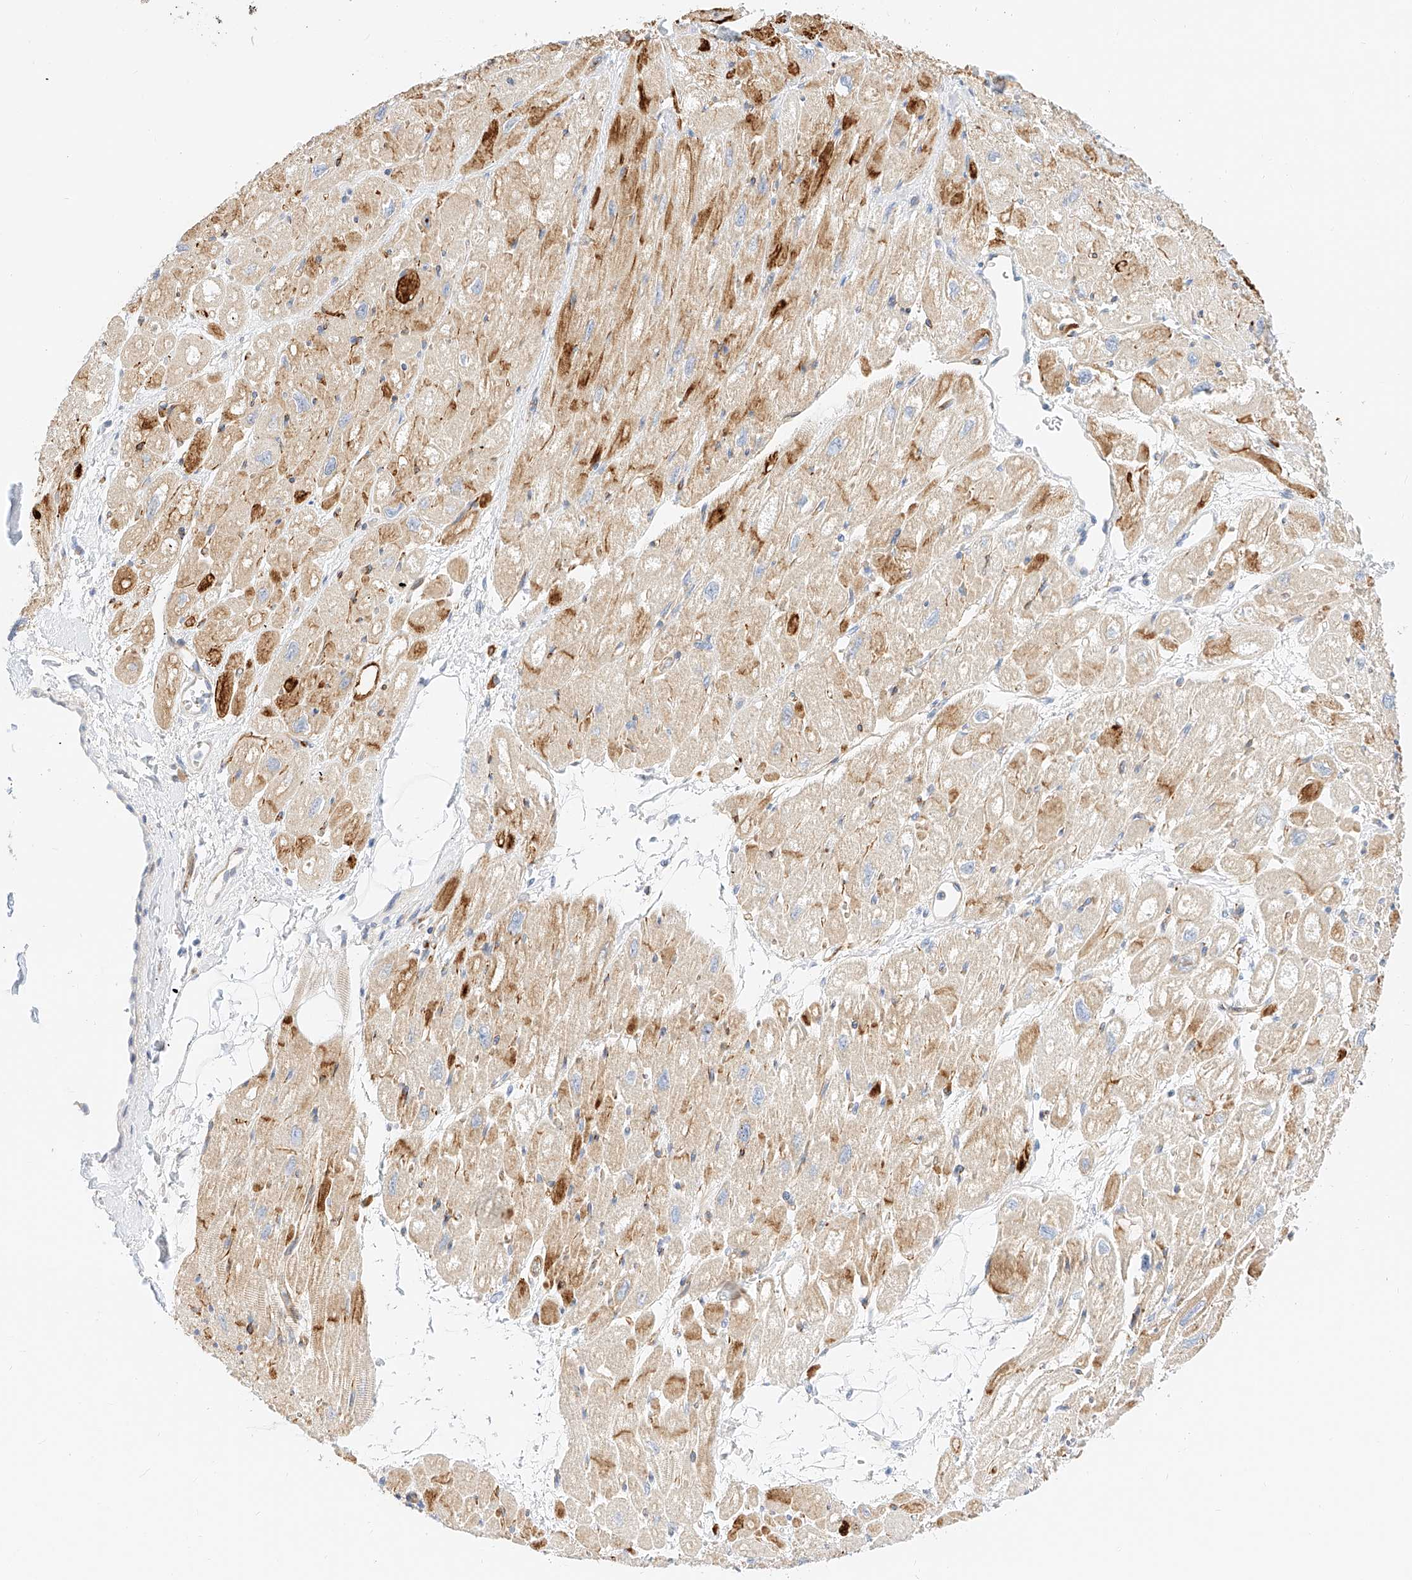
{"staining": {"intensity": "moderate", "quantity": "<25%", "location": "cytoplasmic/membranous"}, "tissue": "heart muscle", "cell_type": "Cardiomyocytes", "image_type": "normal", "snomed": [{"axis": "morphology", "description": "Normal tissue, NOS"}, {"axis": "topography", "description": "Heart"}], "caption": "High-magnification brightfield microscopy of unremarkable heart muscle stained with DAB (3,3'-diaminobenzidine) (brown) and counterstained with hematoxylin (blue). cardiomyocytes exhibit moderate cytoplasmic/membranous staining is seen in about<25% of cells.", "gene": "CDCP2", "patient": {"sex": "male", "age": 50}}